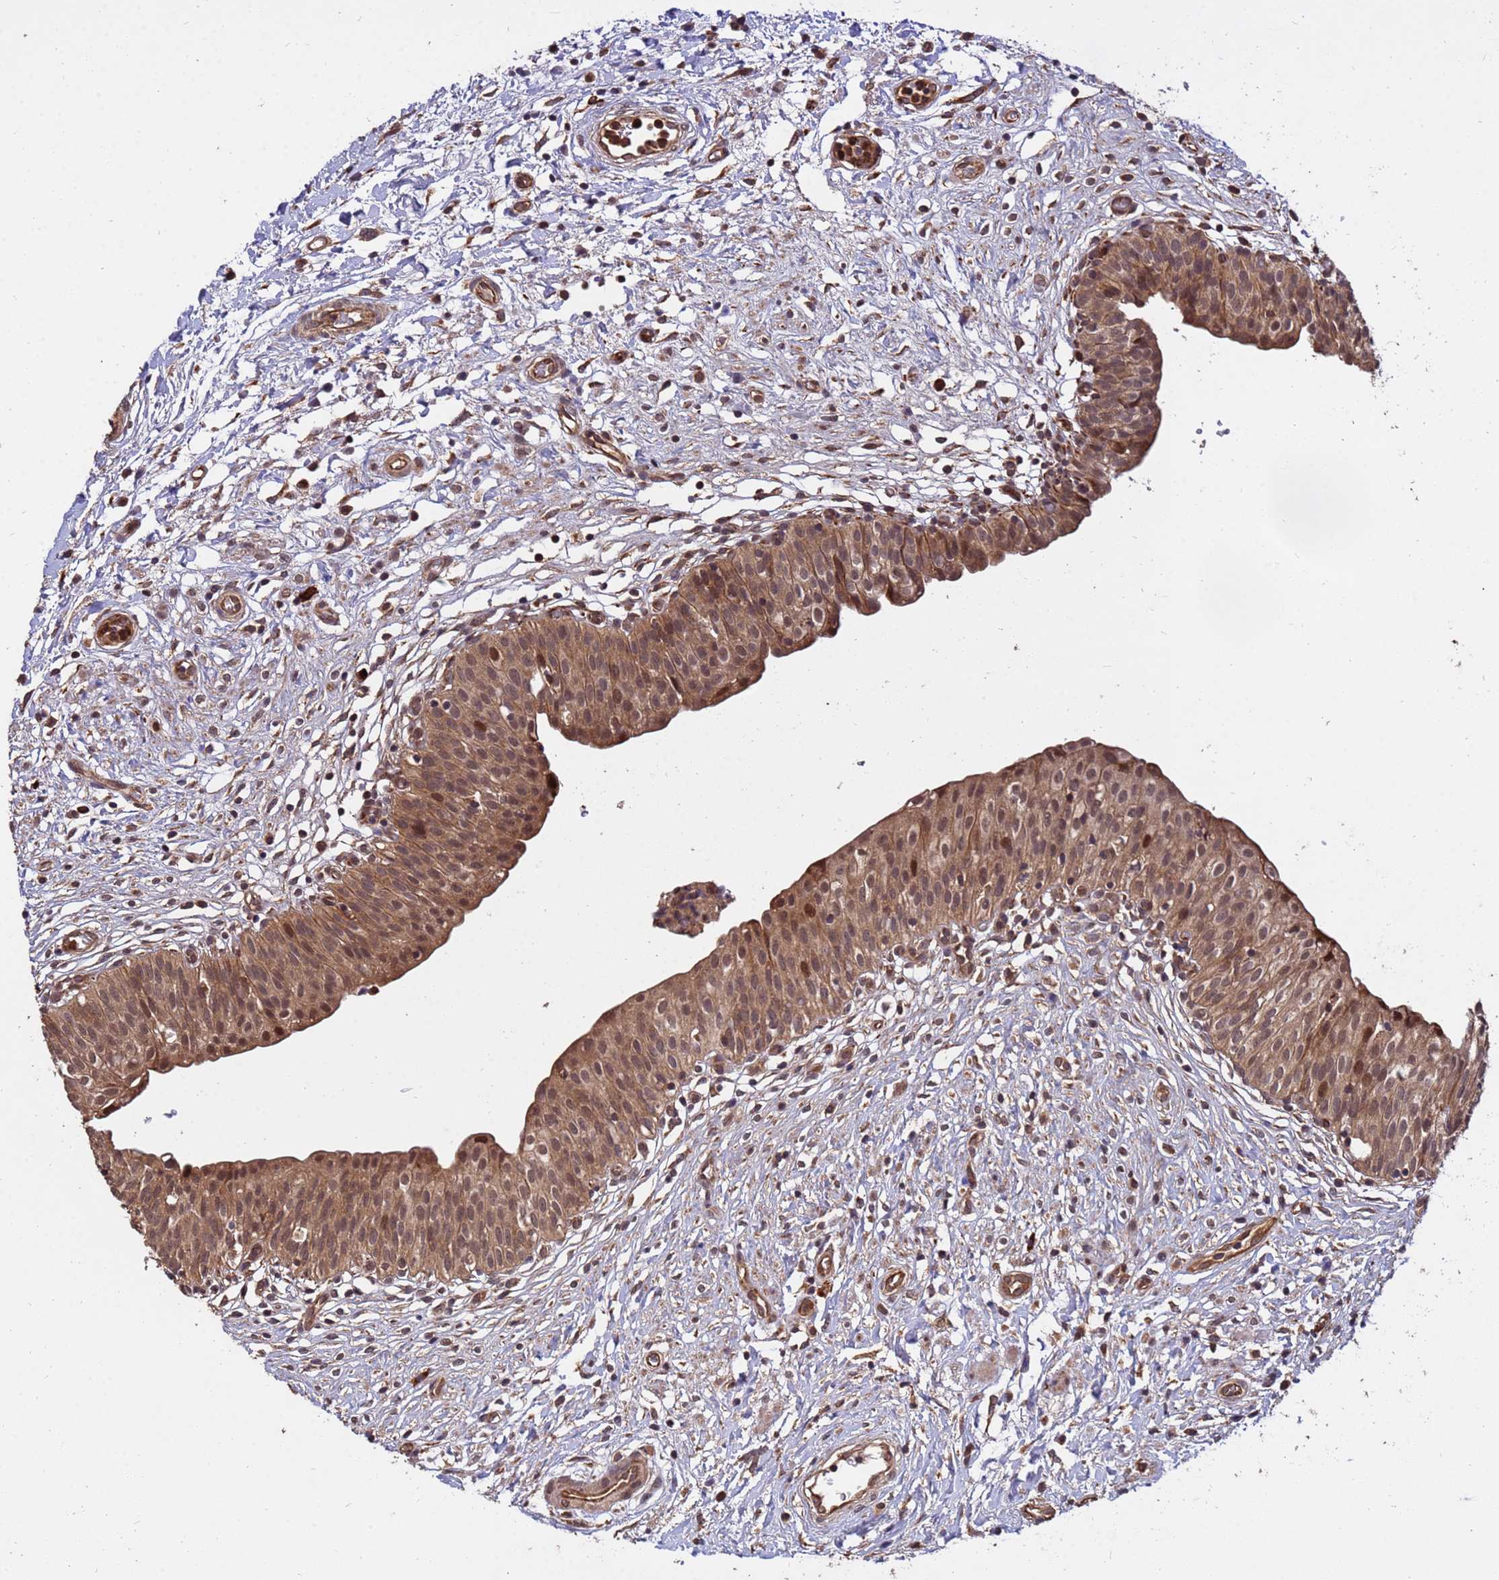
{"staining": {"intensity": "moderate", "quantity": ">75%", "location": "cytoplasmic/membranous,nuclear"}, "tissue": "urinary bladder", "cell_type": "Urothelial cells", "image_type": "normal", "snomed": [{"axis": "morphology", "description": "Normal tissue, NOS"}, {"axis": "topography", "description": "Urinary bladder"}], "caption": "Protein expression analysis of unremarkable human urinary bladder reveals moderate cytoplasmic/membranous,nuclear staining in about >75% of urothelial cells. (DAB (3,3'-diaminobenzidine) = brown stain, brightfield microscopy at high magnification).", "gene": "ZNF619", "patient": {"sex": "male", "age": 55}}